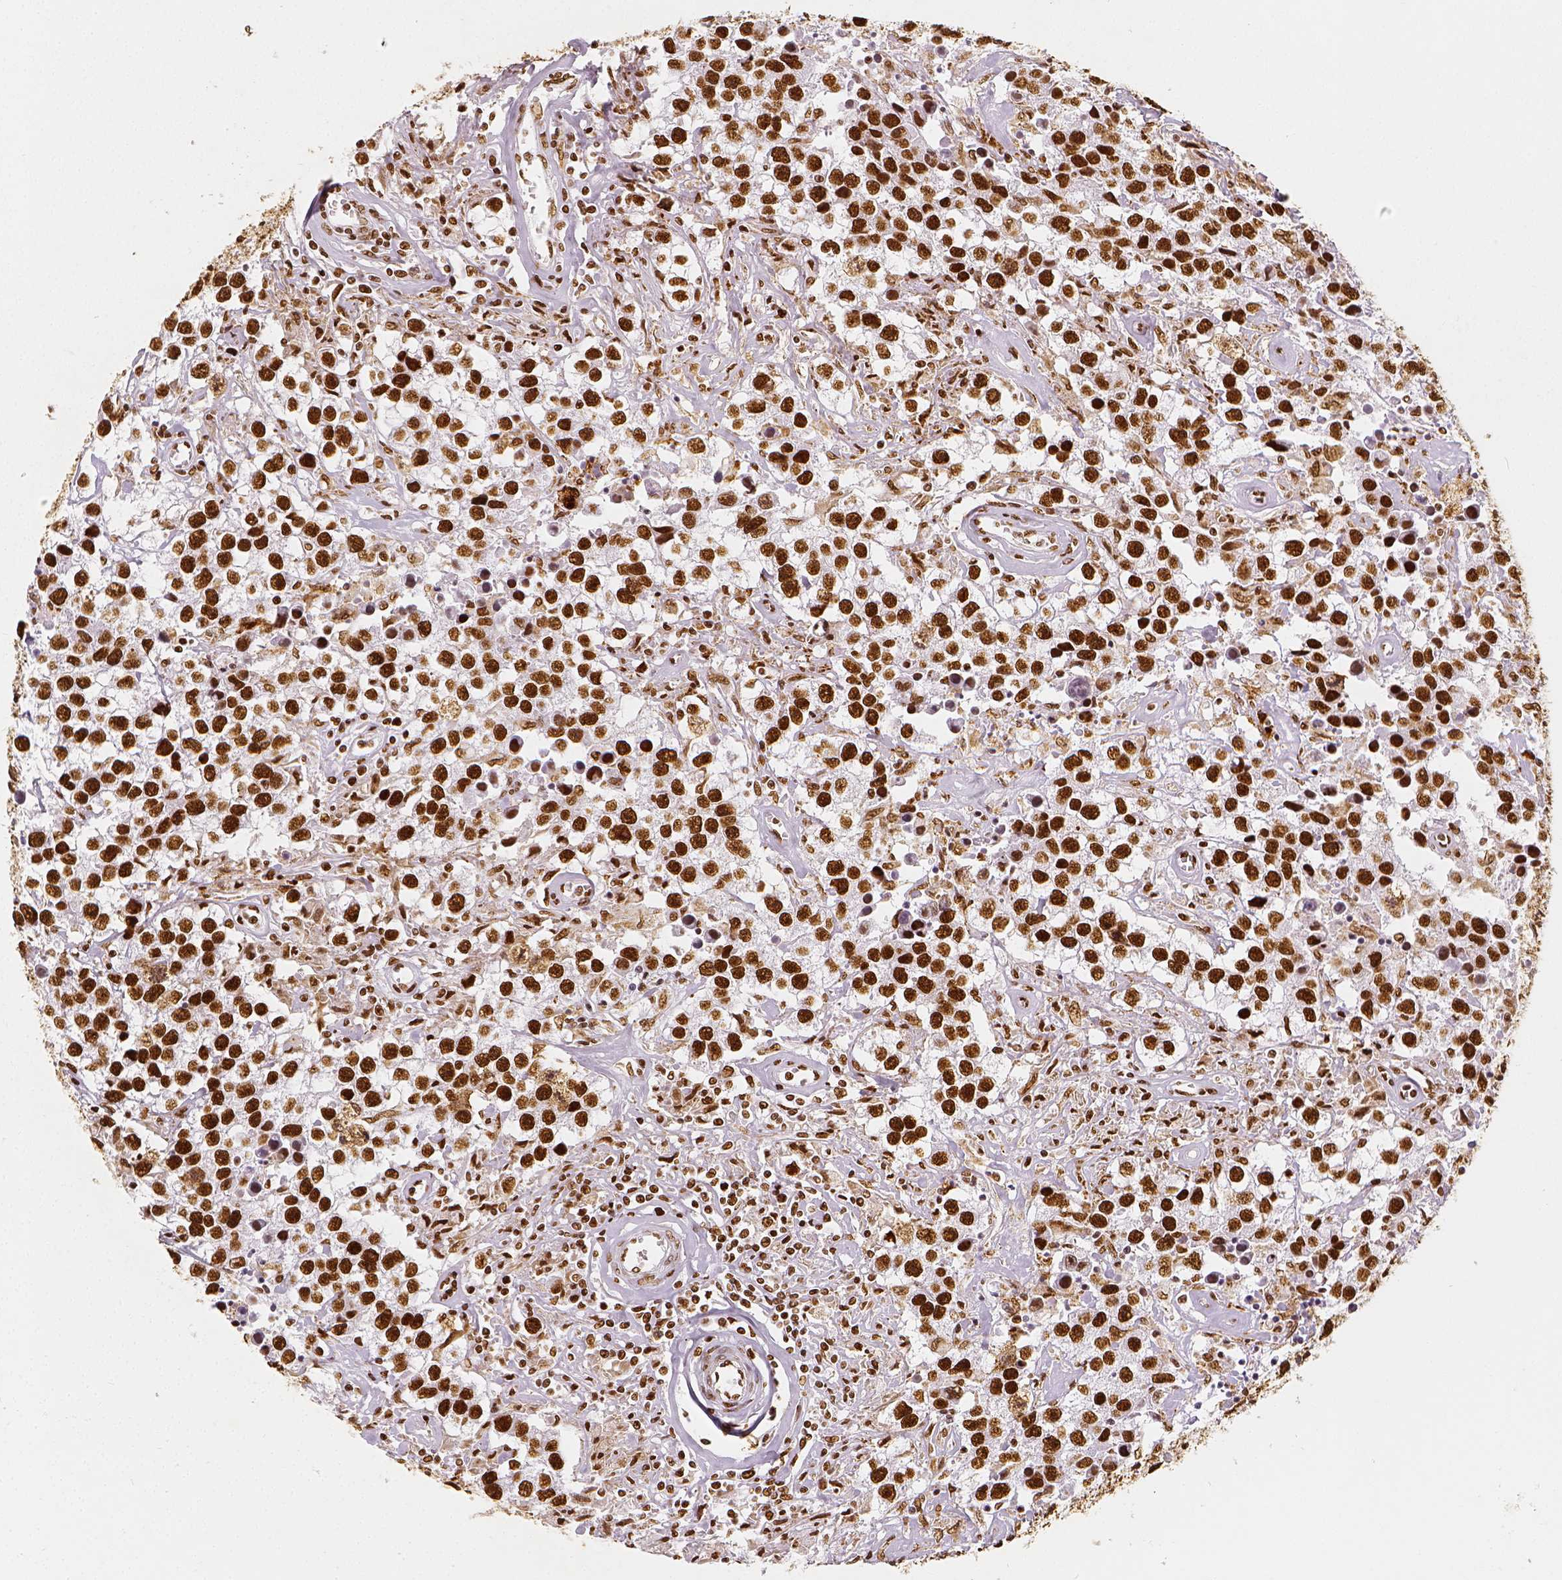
{"staining": {"intensity": "strong", "quantity": ">75%", "location": "nuclear"}, "tissue": "testis cancer", "cell_type": "Tumor cells", "image_type": "cancer", "snomed": [{"axis": "morphology", "description": "Seminoma, NOS"}, {"axis": "topography", "description": "Testis"}], "caption": "Immunohistochemical staining of human testis cancer (seminoma) shows high levels of strong nuclear protein positivity in about >75% of tumor cells.", "gene": "KDM5B", "patient": {"sex": "male", "age": 43}}